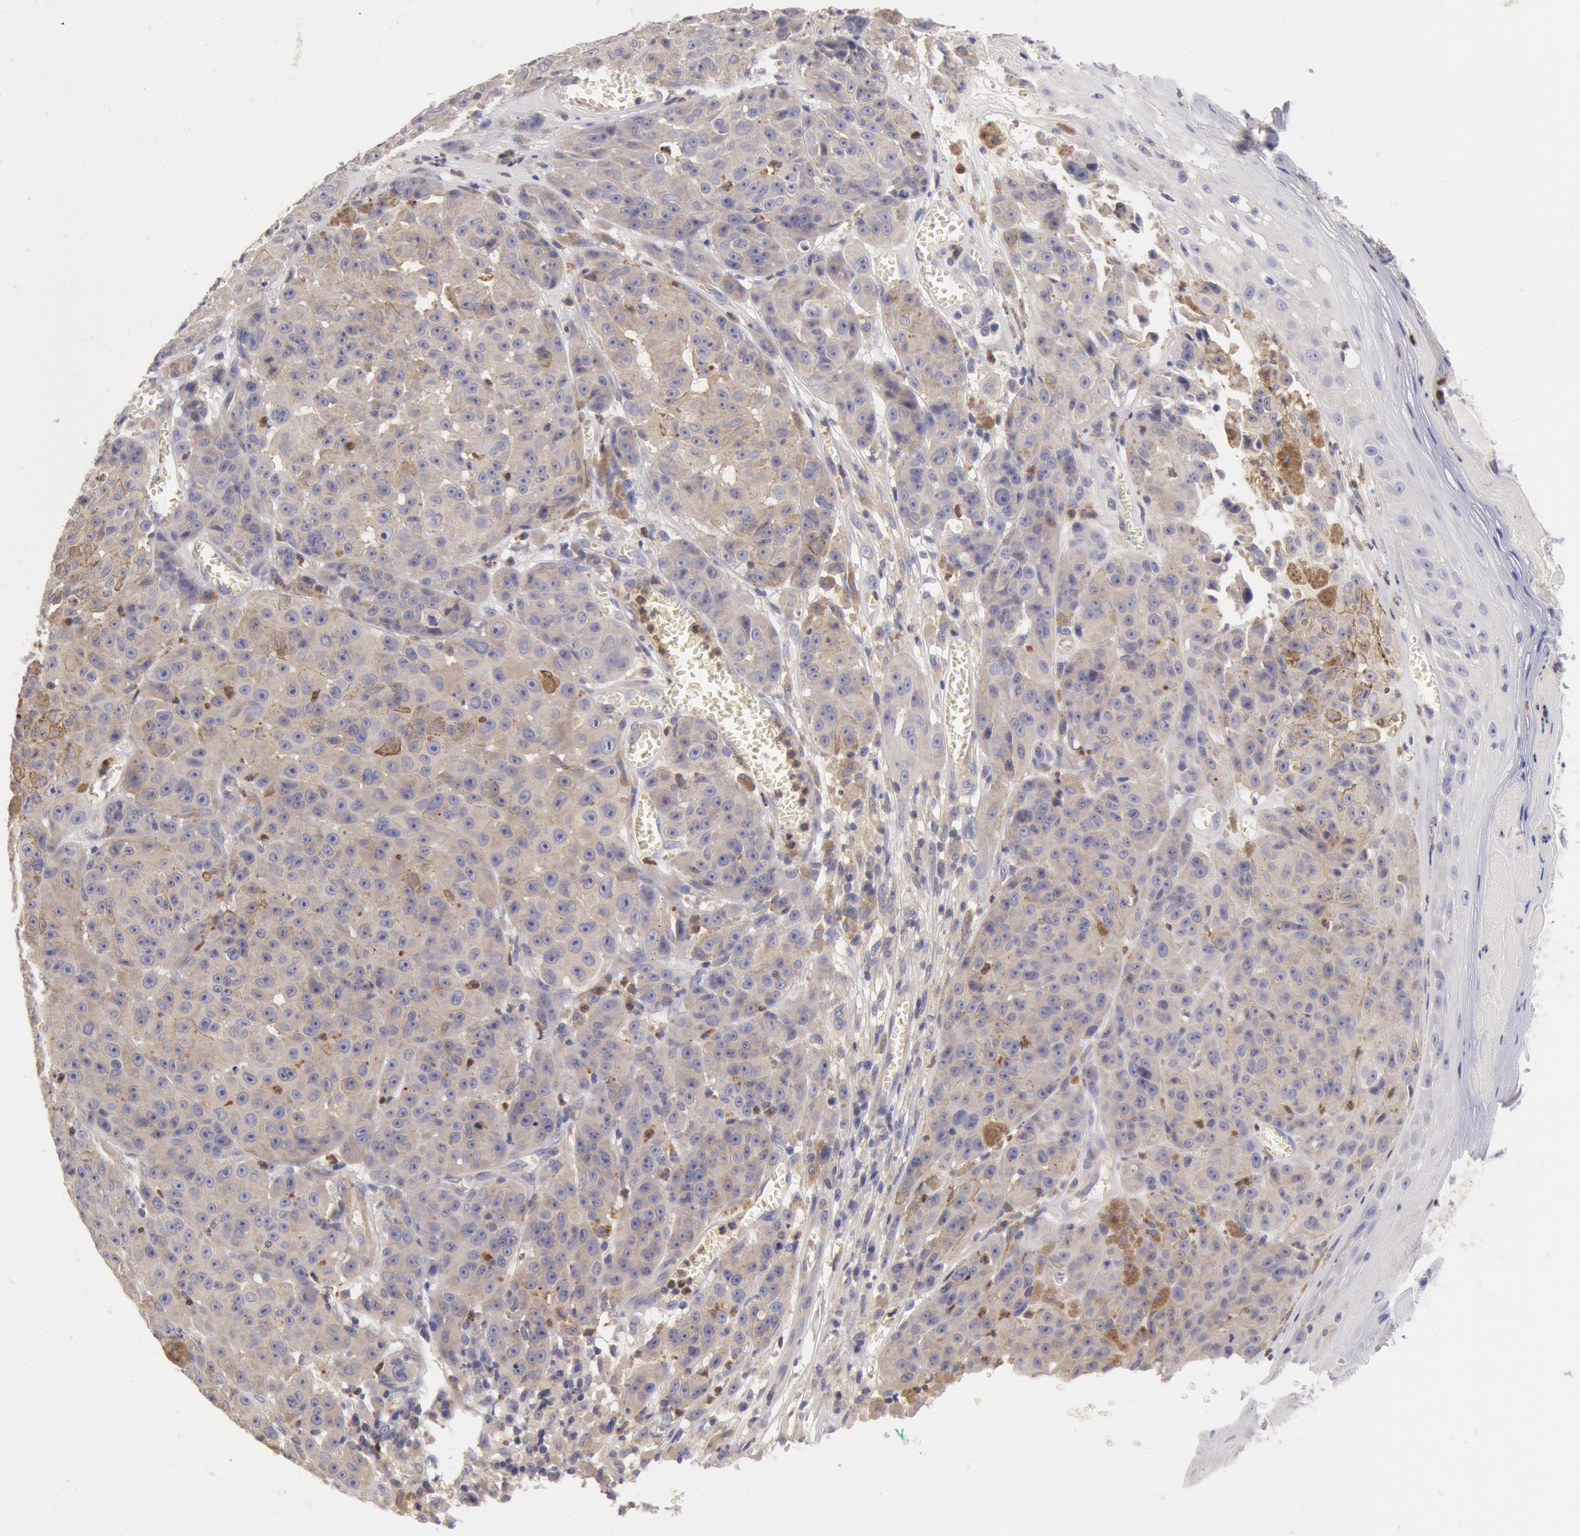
{"staining": {"intensity": "weak", "quantity": "25%-75%", "location": "cytoplasmic/membranous"}, "tissue": "melanoma", "cell_type": "Tumor cells", "image_type": "cancer", "snomed": [{"axis": "morphology", "description": "Malignant melanoma, NOS"}, {"axis": "topography", "description": "Skin"}], "caption": "Malignant melanoma was stained to show a protein in brown. There is low levels of weak cytoplasmic/membranous staining in approximately 25%-75% of tumor cells.", "gene": "TMED8", "patient": {"sex": "male", "age": 64}}